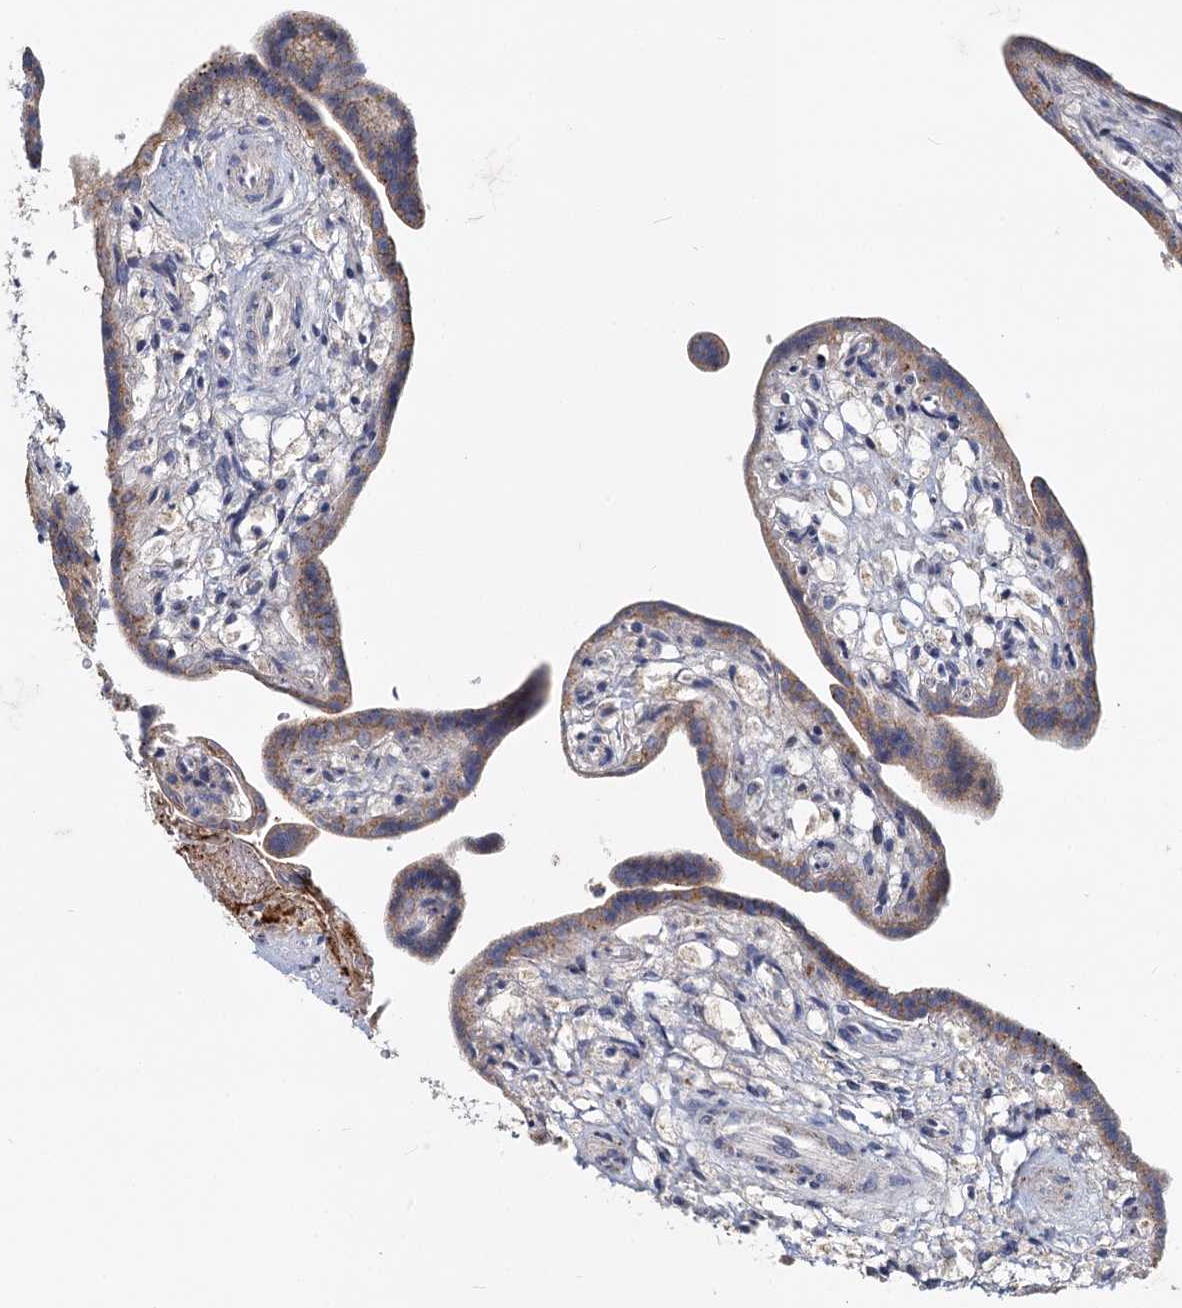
{"staining": {"intensity": "moderate", "quantity": "25%-75%", "location": "cytoplasmic/membranous"}, "tissue": "placenta", "cell_type": "Trophoblastic cells", "image_type": "normal", "snomed": [{"axis": "morphology", "description": "Normal tissue, NOS"}, {"axis": "topography", "description": "Placenta"}], "caption": "A brown stain highlights moderate cytoplasmic/membranous positivity of a protein in trophoblastic cells of normal placenta. (DAB (3,3'-diaminobenzidine) IHC with brightfield microscopy, high magnification).", "gene": "DCUN1D2", "patient": {"sex": "female", "age": 37}}